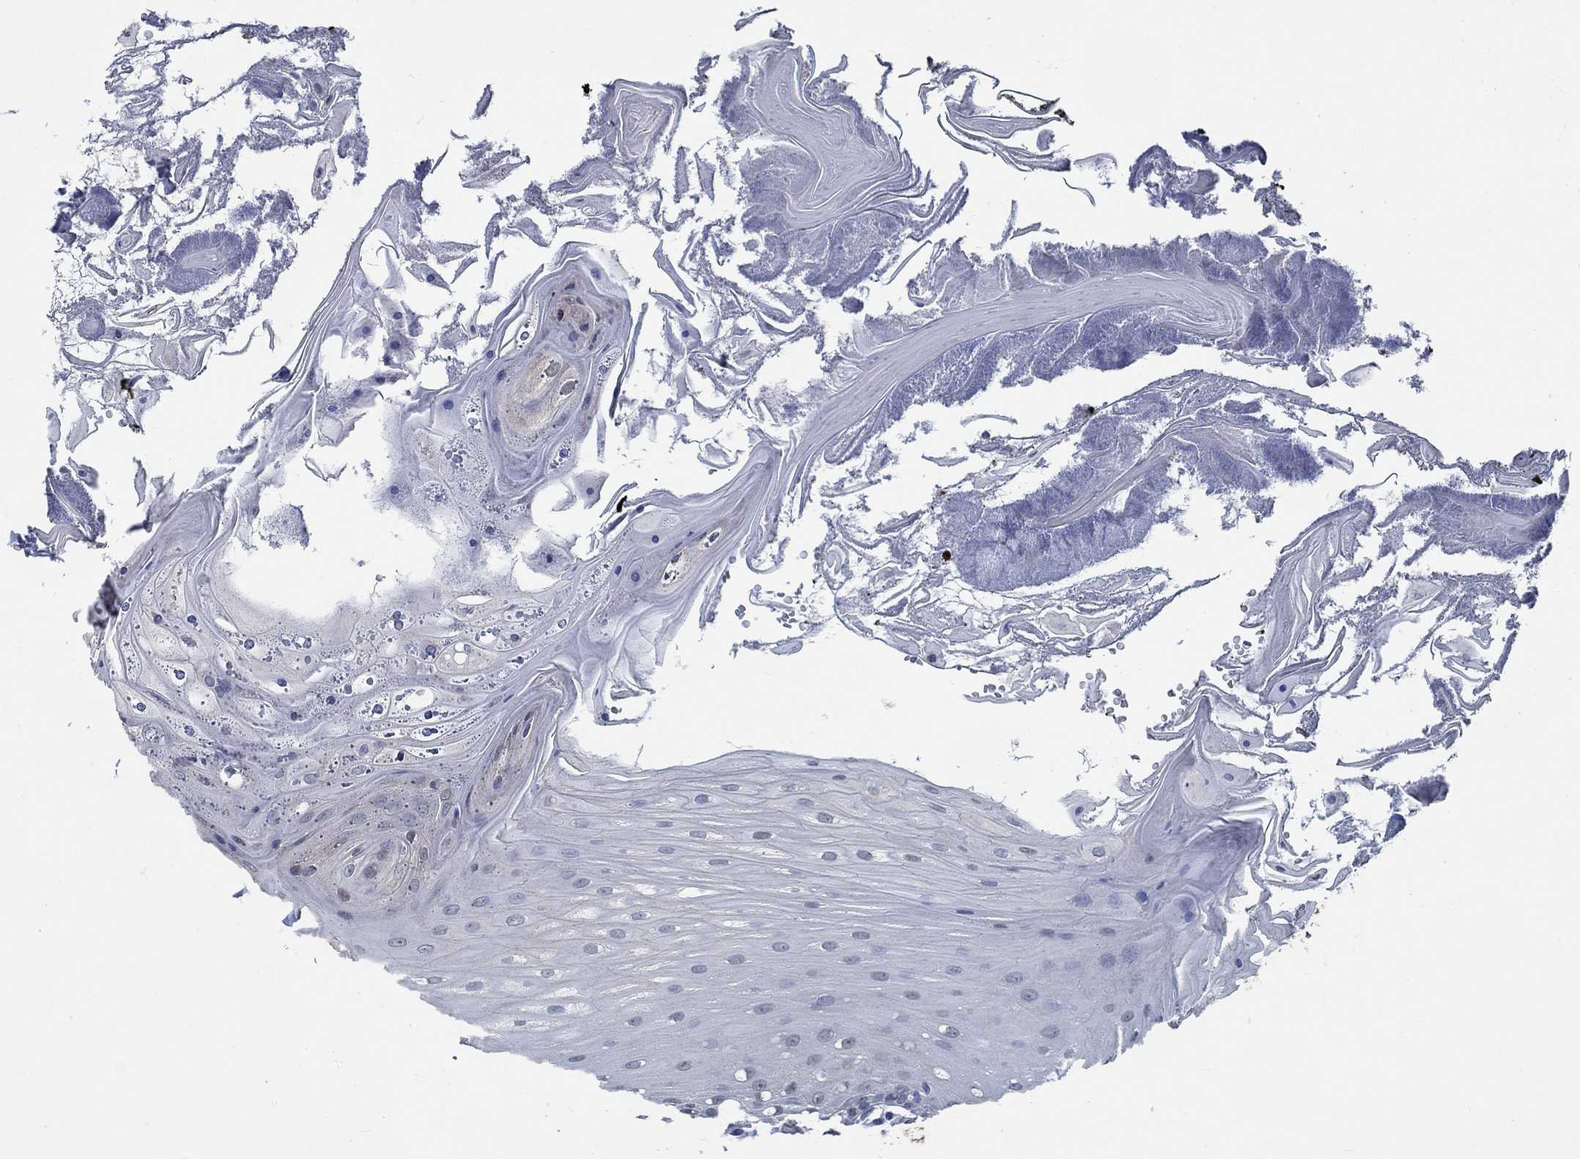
{"staining": {"intensity": "negative", "quantity": "none", "location": "none"}, "tissue": "oral mucosa", "cell_type": "Squamous epithelial cells", "image_type": "normal", "snomed": [{"axis": "morphology", "description": "Normal tissue, NOS"}, {"axis": "morphology", "description": "Squamous cell carcinoma, NOS"}, {"axis": "topography", "description": "Oral tissue"}, {"axis": "topography", "description": "Head-Neck"}], "caption": "The image demonstrates no staining of squamous epithelial cells in benign oral mucosa. The staining is performed using DAB brown chromogen with nuclei counter-stained in using hematoxylin.", "gene": "OBSCN", "patient": {"sex": "male", "age": 69}}